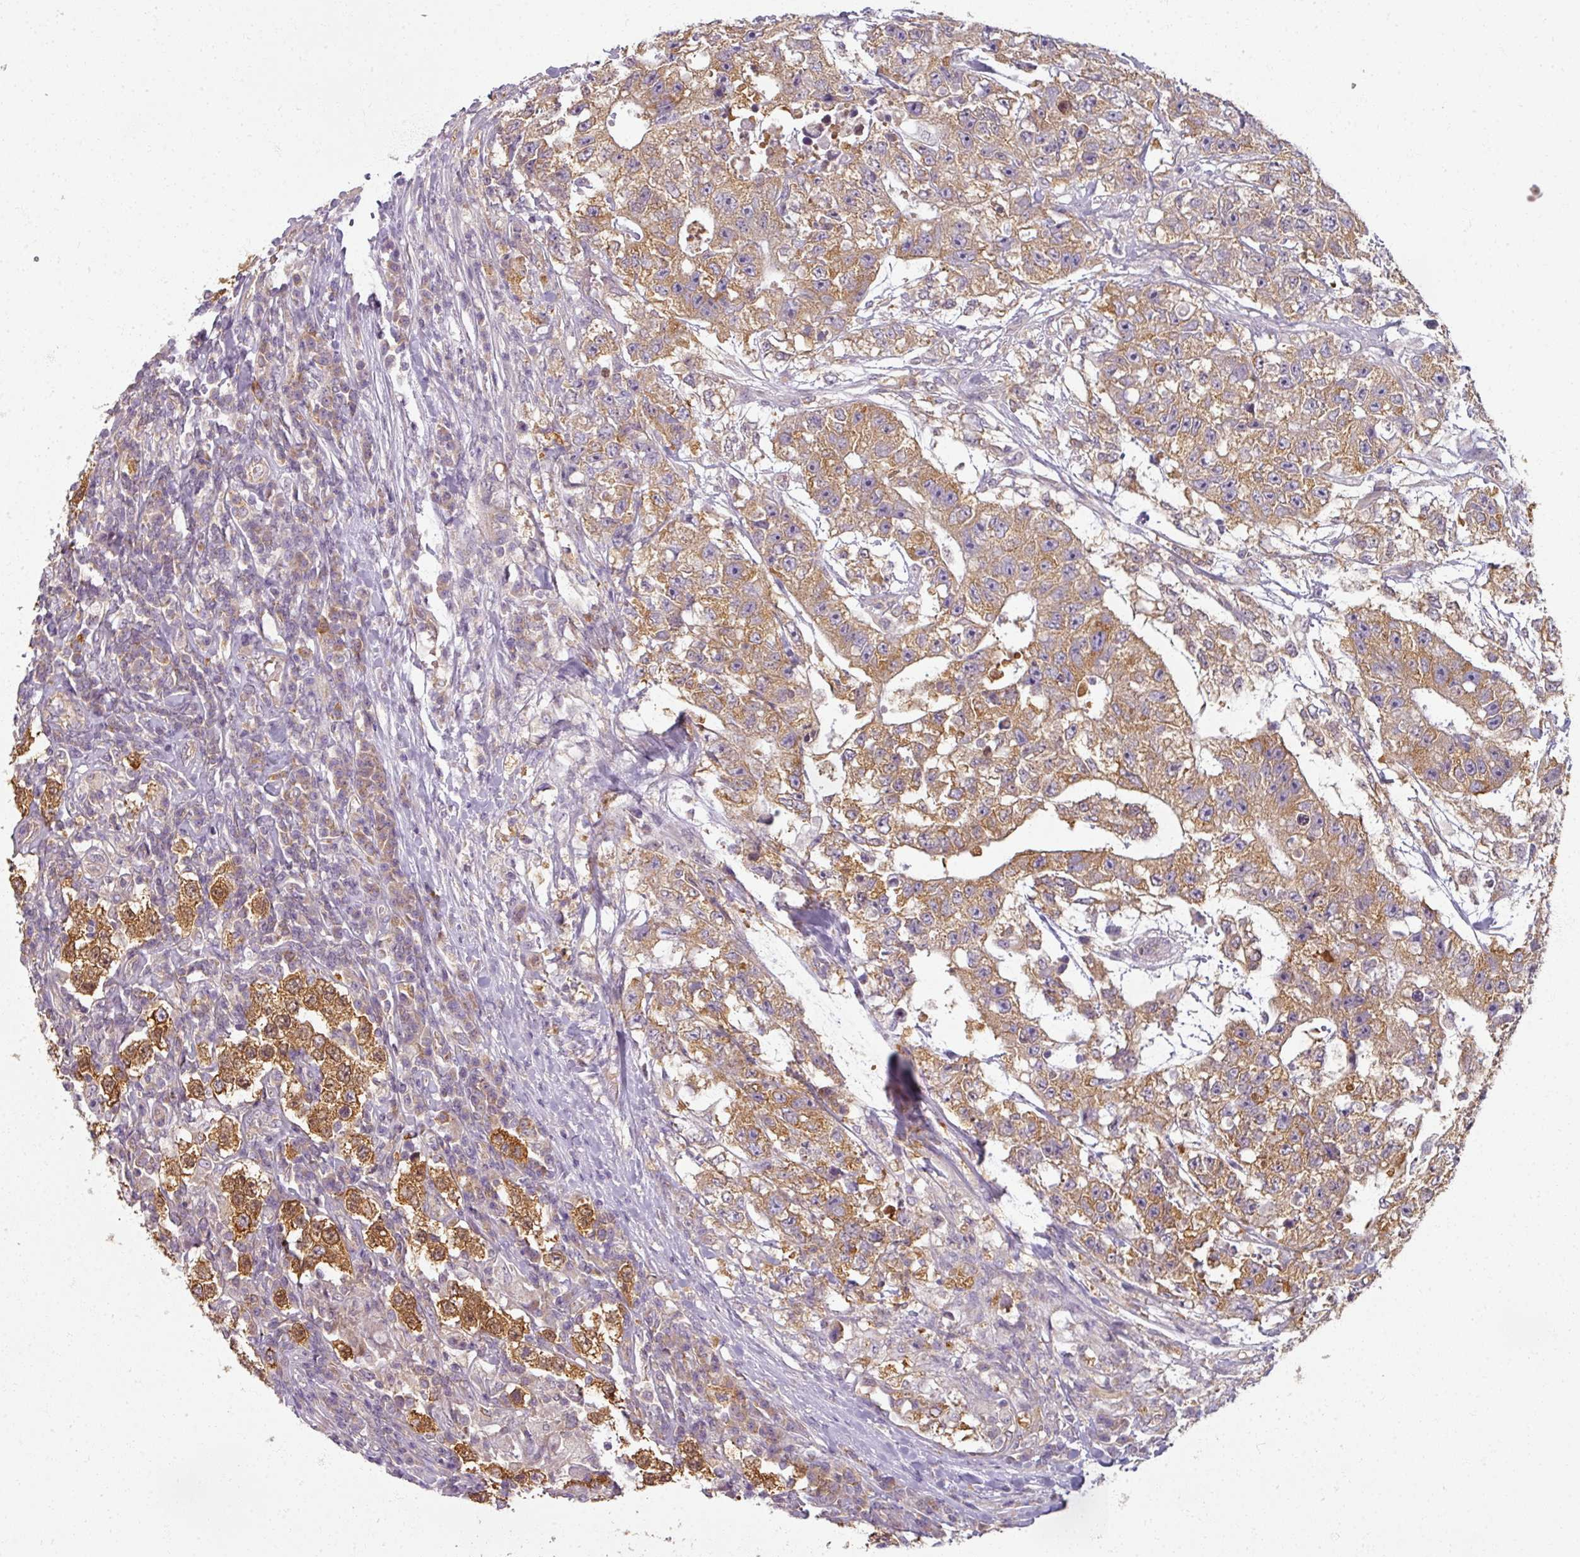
{"staining": {"intensity": "strong", "quantity": ">75%", "location": "cytoplasmic/membranous"}, "tissue": "testis cancer", "cell_type": "Tumor cells", "image_type": "cancer", "snomed": [{"axis": "morphology", "description": "Seminoma, NOS"}, {"axis": "morphology", "description": "Carcinoma, Embryonal, NOS"}, {"axis": "topography", "description": "Testis"}], "caption": "Brown immunohistochemical staining in human testis cancer exhibits strong cytoplasmic/membranous staining in approximately >75% of tumor cells.", "gene": "AGPAT4", "patient": {"sex": "male", "age": 41}}